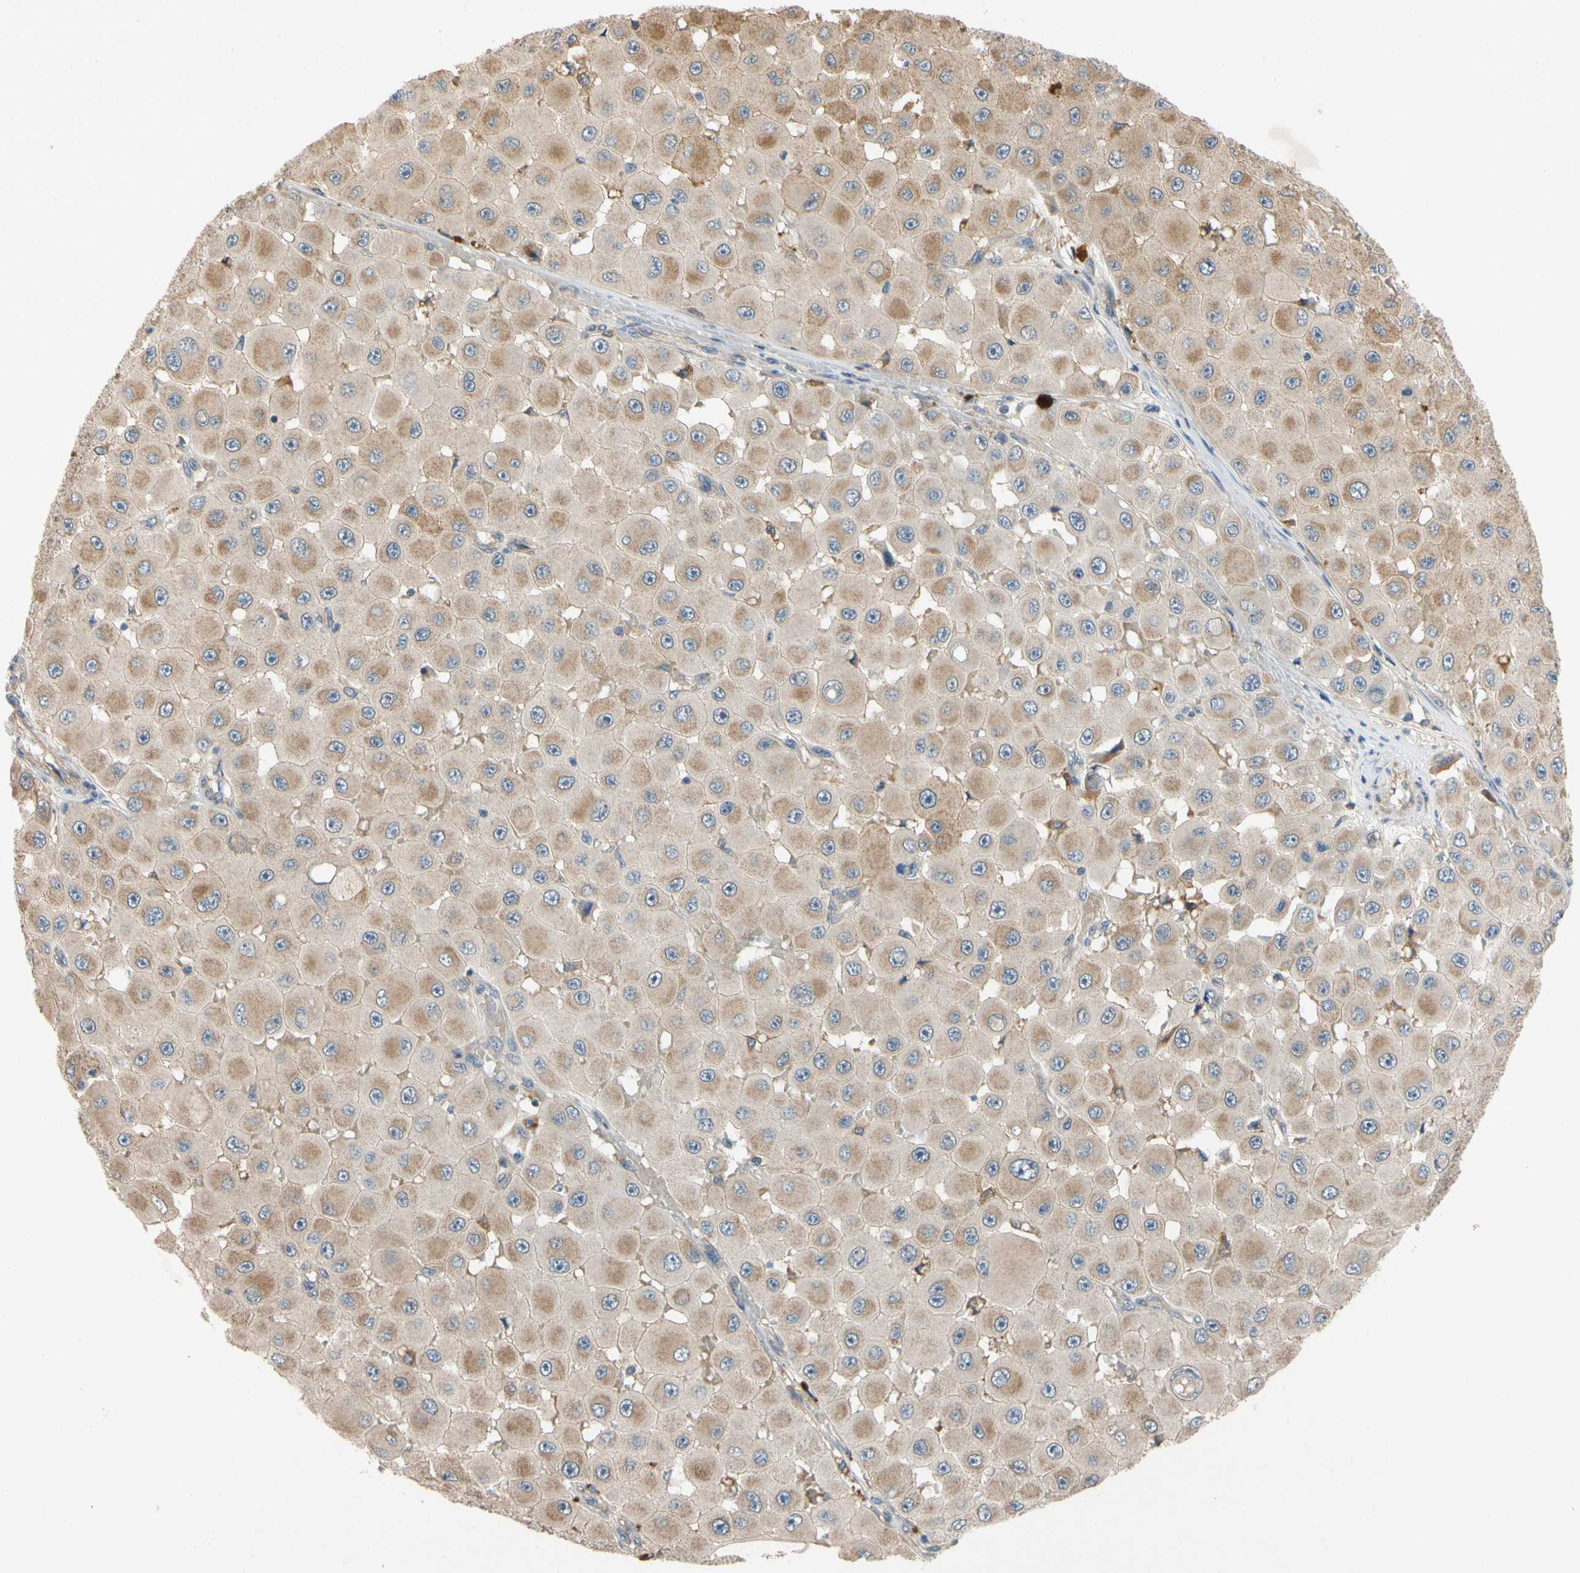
{"staining": {"intensity": "moderate", "quantity": ">75%", "location": "cytoplasmic/membranous"}, "tissue": "melanoma", "cell_type": "Tumor cells", "image_type": "cancer", "snomed": [{"axis": "morphology", "description": "Malignant melanoma, NOS"}, {"axis": "topography", "description": "Skin"}], "caption": "Immunohistochemical staining of human melanoma shows moderate cytoplasmic/membranous protein staining in approximately >75% of tumor cells. (Stains: DAB (3,3'-diaminobenzidine) in brown, nuclei in blue, Microscopy: brightfield microscopy at high magnification).", "gene": "MBTPS2", "patient": {"sex": "female", "age": 81}}